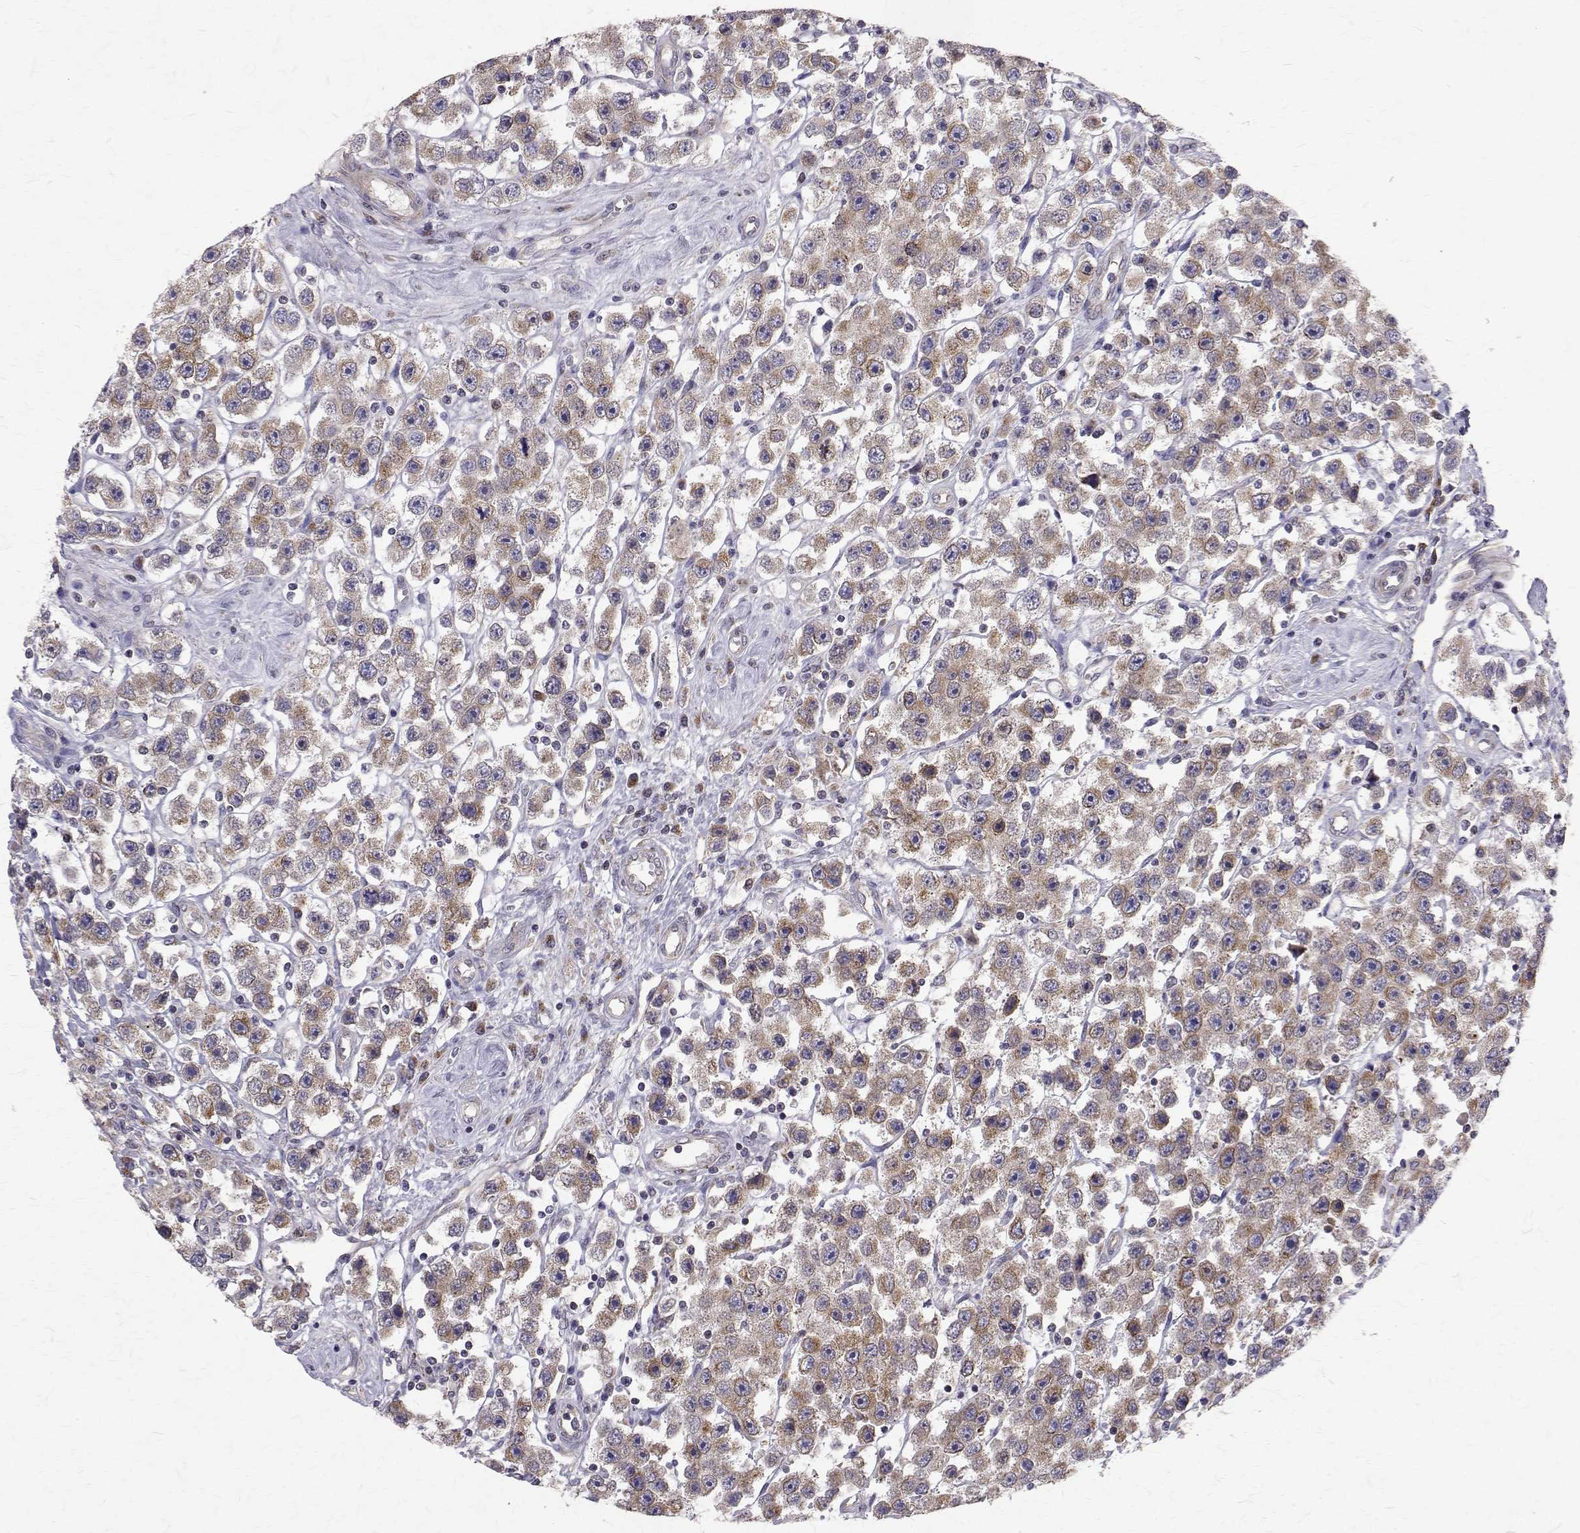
{"staining": {"intensity": "weak", "quantity": ">75%", "location": "cytoplasmic/membranous"}, "tissue": "testis cancer", "cell_type": "Tumor cells", "image_type": "cancer", "snomed": [{"axis": "morphology", "description": "Seminoma, NOS"}, {"axis": "topography", "description": "Testis"}], "caption": "Immunohistochemistry of testis cancer (seminoma) demonstrates low levels of weak cytoplasmic/membranous staining in approximately >75% of tumor cells. The staining is performed using DAB (3,3'-diaminobenzidine) brown chromogen to label protein expression. The nuclei are counter-stained blue using hematoxylin.", "gene": "ARFGAP1", "patient": {"sex": "male", "age": 45}}